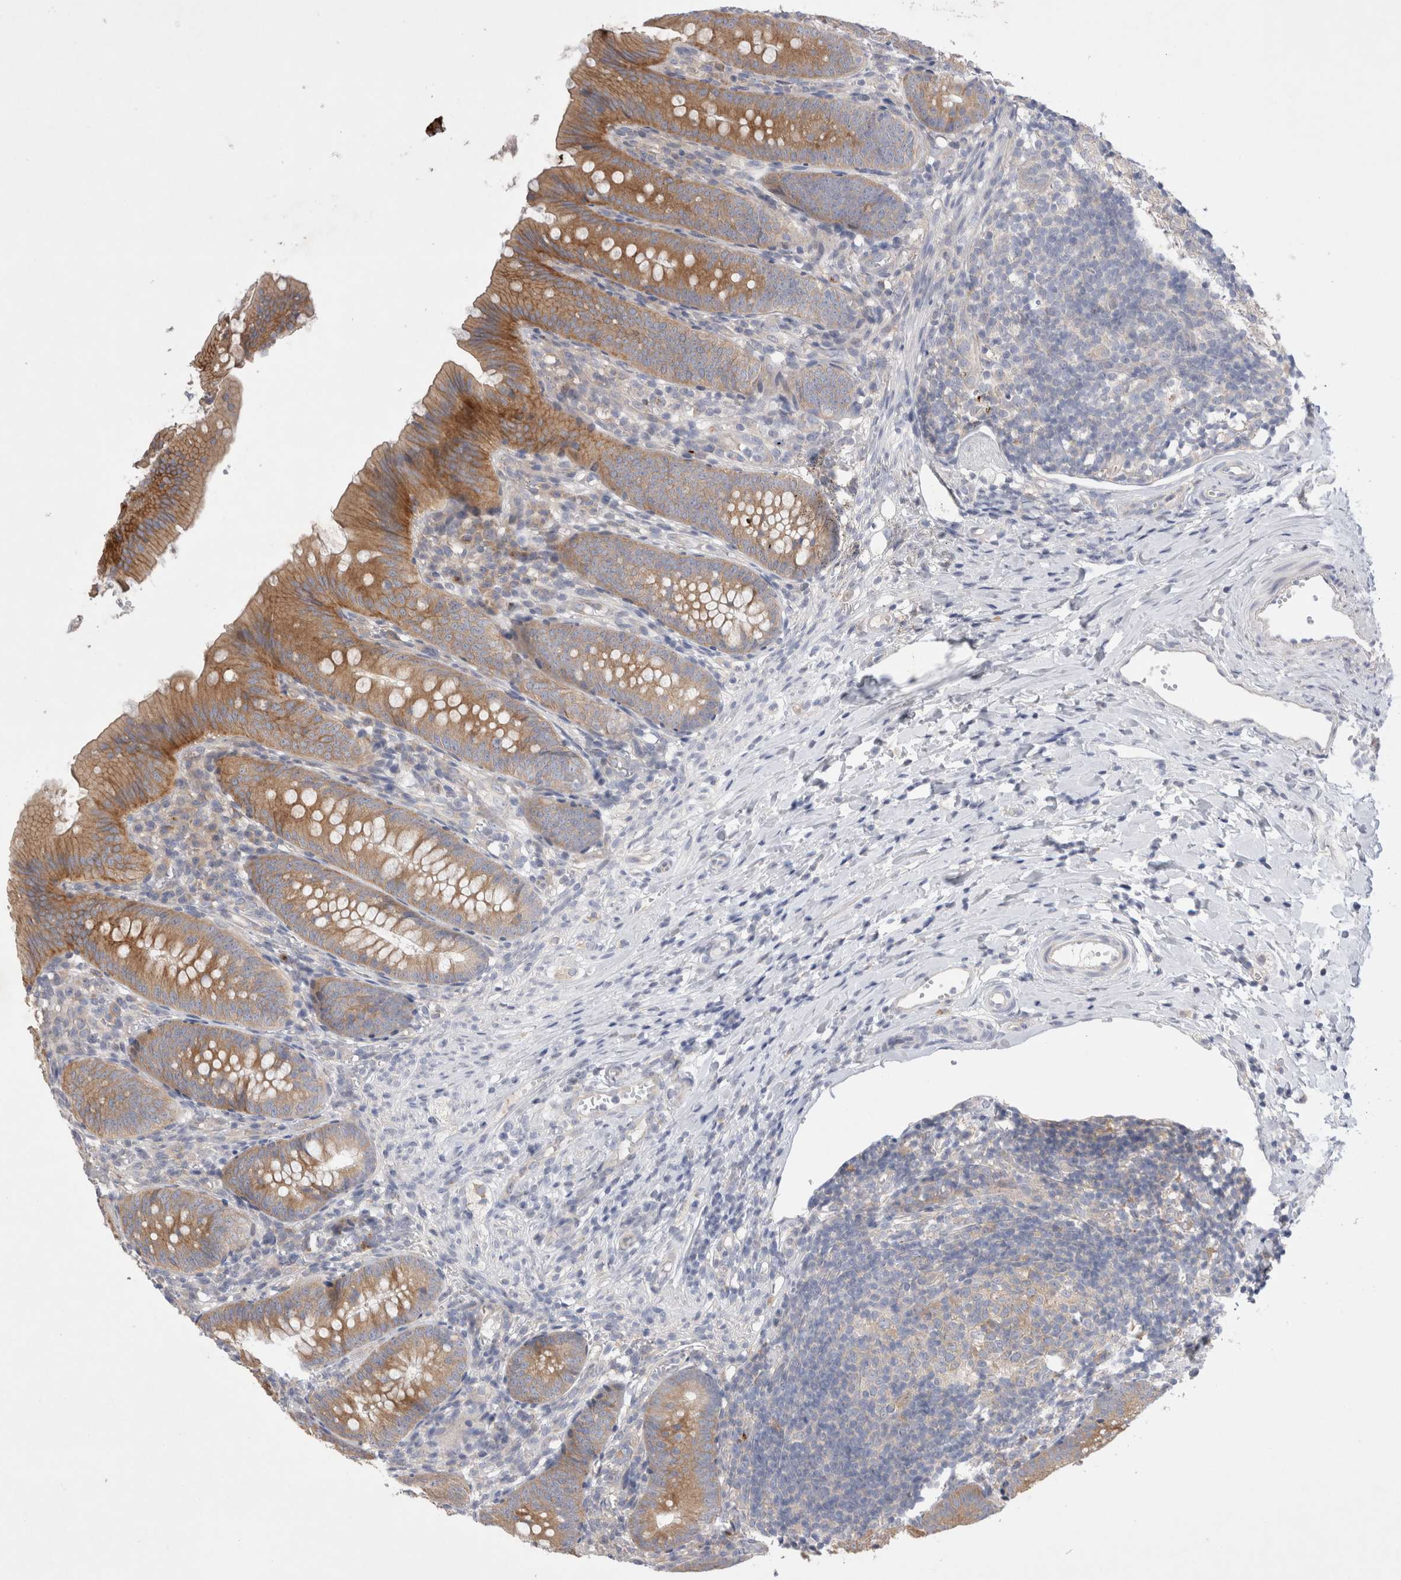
{"staining": {"intensity": "moderate", "quantity": ">75%", "location": "cytoplasmic/membranous"}, "tissue": "appendix", "cell_type": "Glandular cells", "image_type": "normal", "snomed": [{"axis": "morphology", "description": "Normal tissue, NOS"}, {"axis": "topography", "description": "Appendix"}], "caption": "Immunohistochemistry (DAB) staining of benign appendix reveals moderate cytoplasmic/membranous protein expression in approximately >75% of glandular cells. (Brightfield microscopy of DAB IHC at high magnification).", "gene": "RBM12B", "patient": {"sex": "male", "age": 1}}